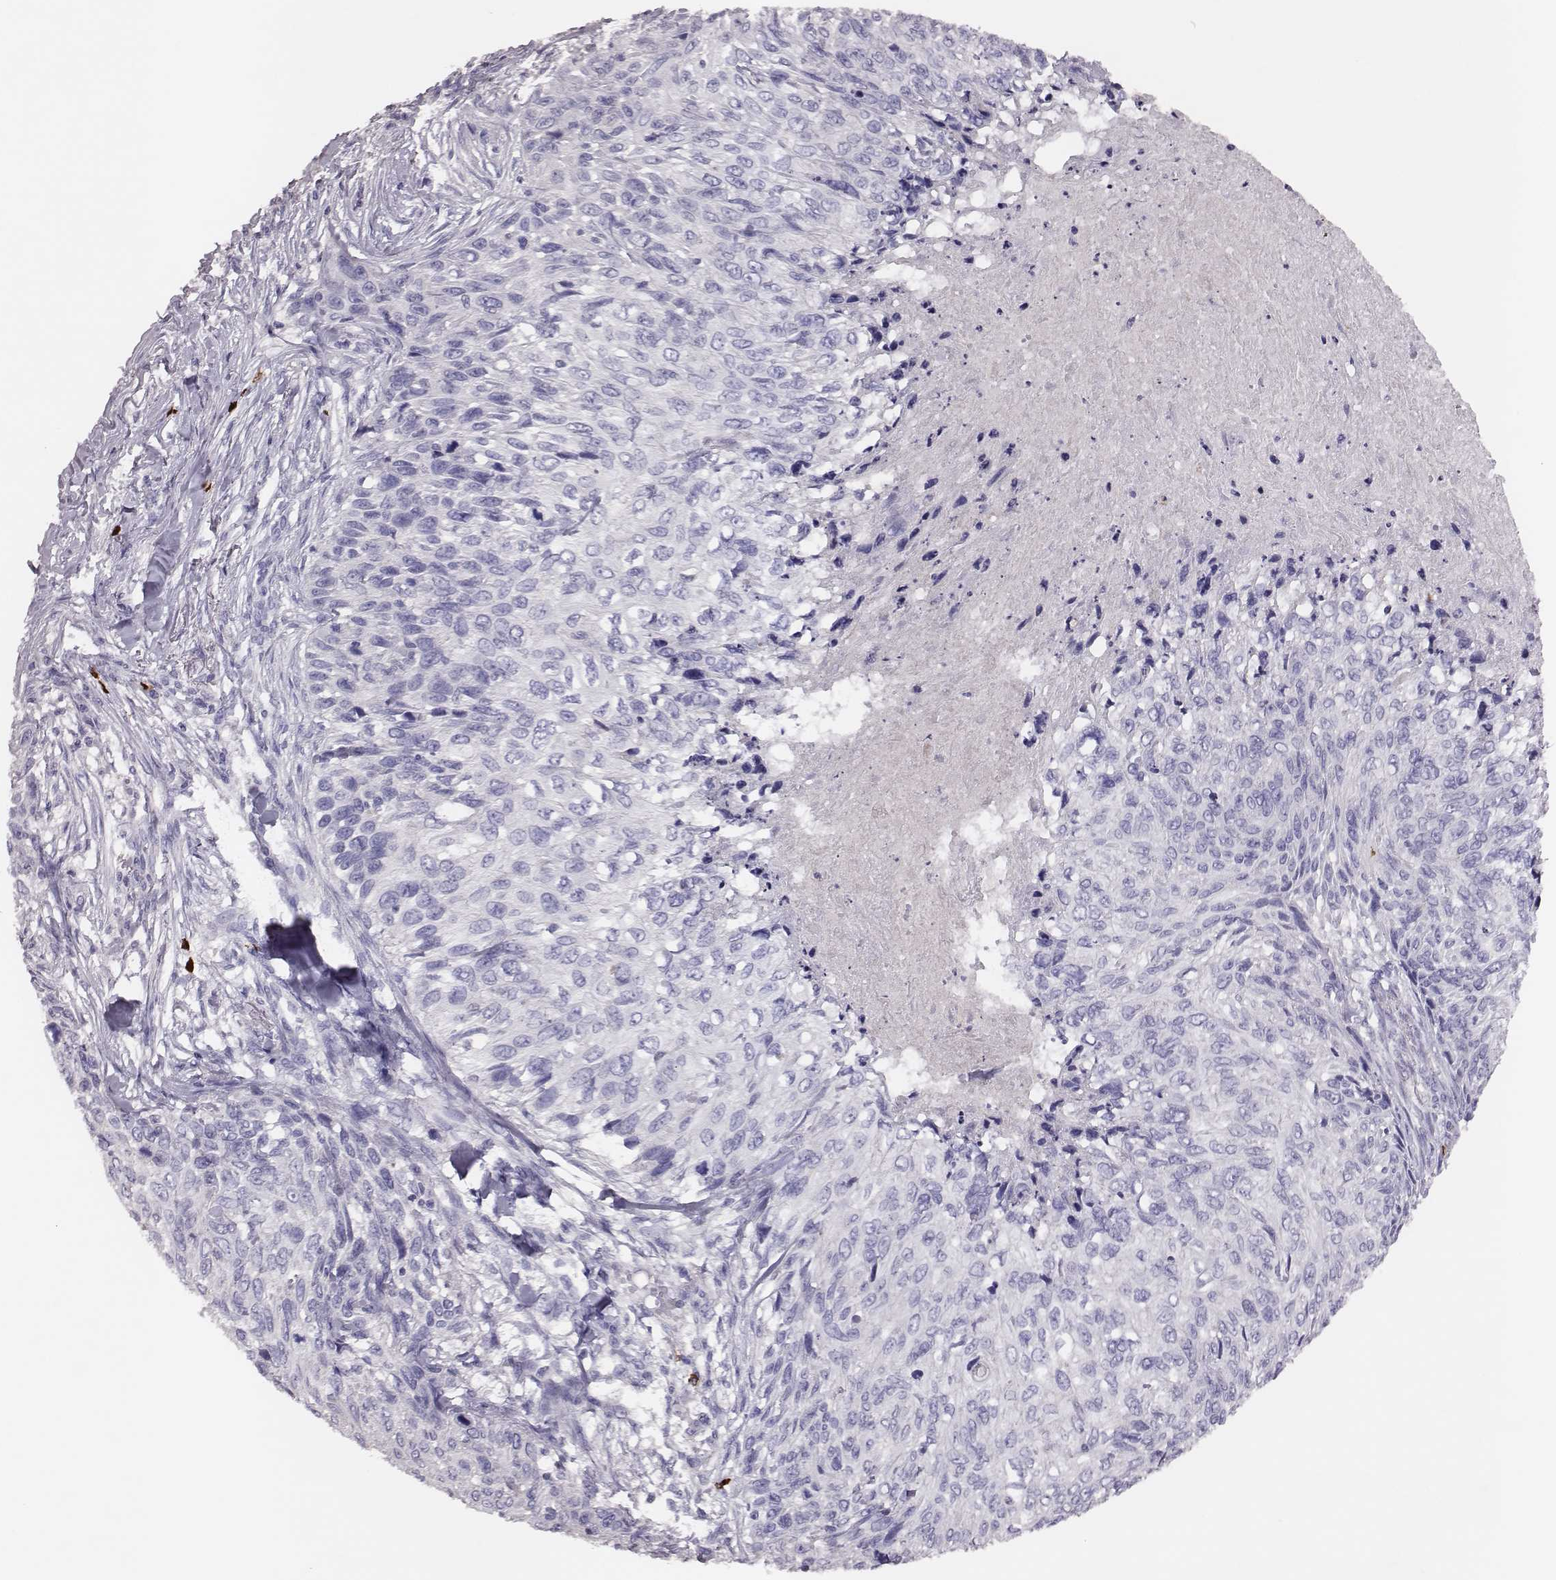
{"staining": {"intensity": "negative", "quantity": "none", "location": "none"}, "tissue": "skin cancer", "cell_type": "Tumor cells", "image_type": "cancer", "snomed": [{"axis": "morphology", "description": "Squamous cell carcinoma, NOS"}, {"axis": "topography", "description": "Skin"}], "caption": "Skin cancer stained for a protein using immunohistochemistry (IHC) exhibits no expression tumor cells.", "gene": "P2RY10", "patient": {"sex": "male", "age": 92}}